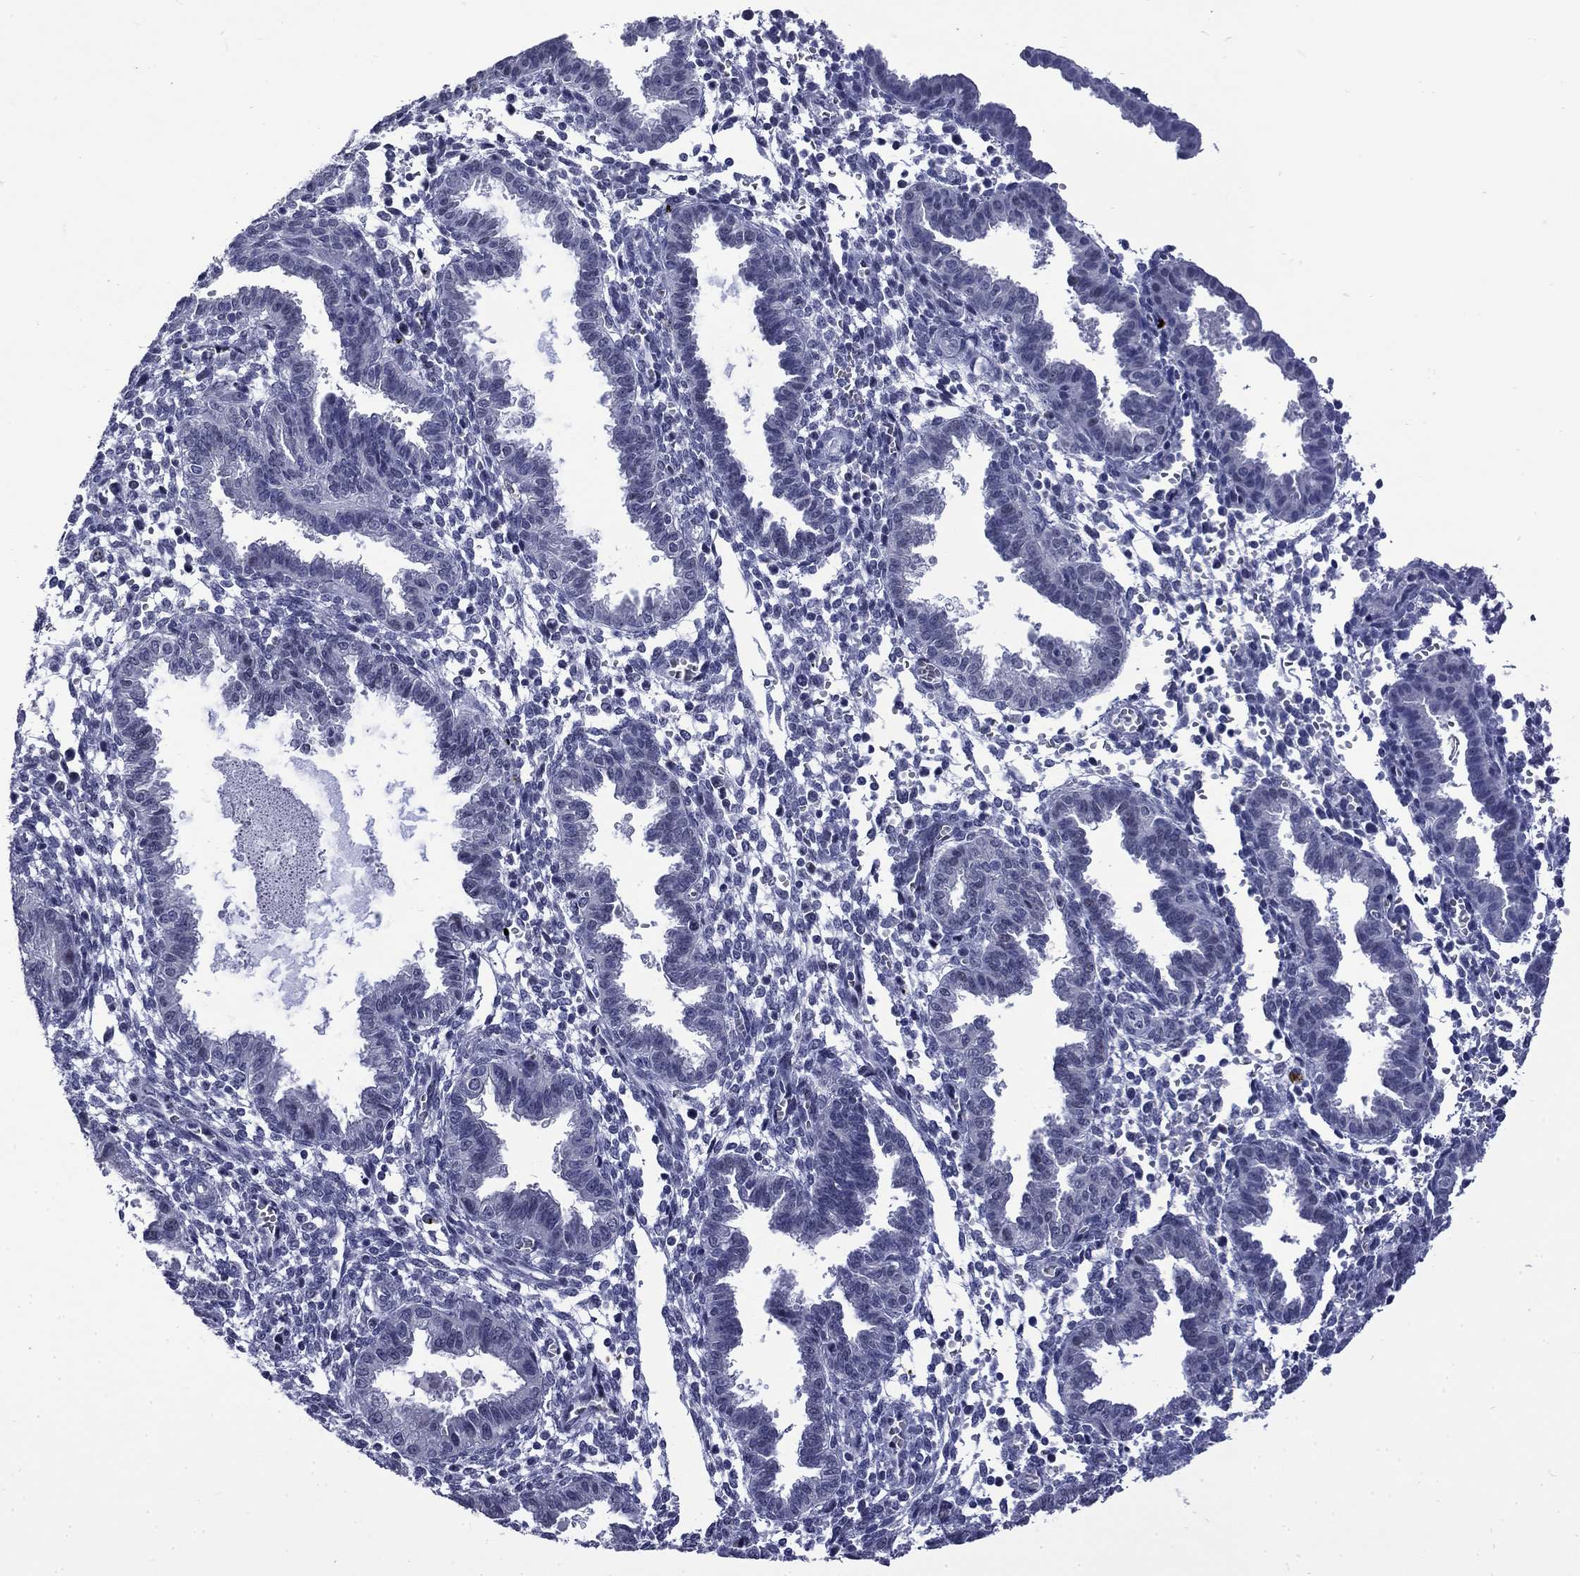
{"staining": {"intensity": "negative", "quantity": "none", "location": "none"}, "tissue": "endometrium", "cell_type": "Cells in endometrial stroma", "image_type": "normal", "snomed": [{"axis": "morphology", "description": "Normal tissue, NOS"}, {"axis": "topography", "description": "Endometrium"}], "caption": "A histopathology image of endometrium stained for a protein reveals no brown staining in cells in endometrial stroma. (DAB (3,3'-diaminobenzidine) immunohistochemistry with hematoxylin counter stain).", "gene": "MGARP", "patient": {"sex": "female", "age": 37}}